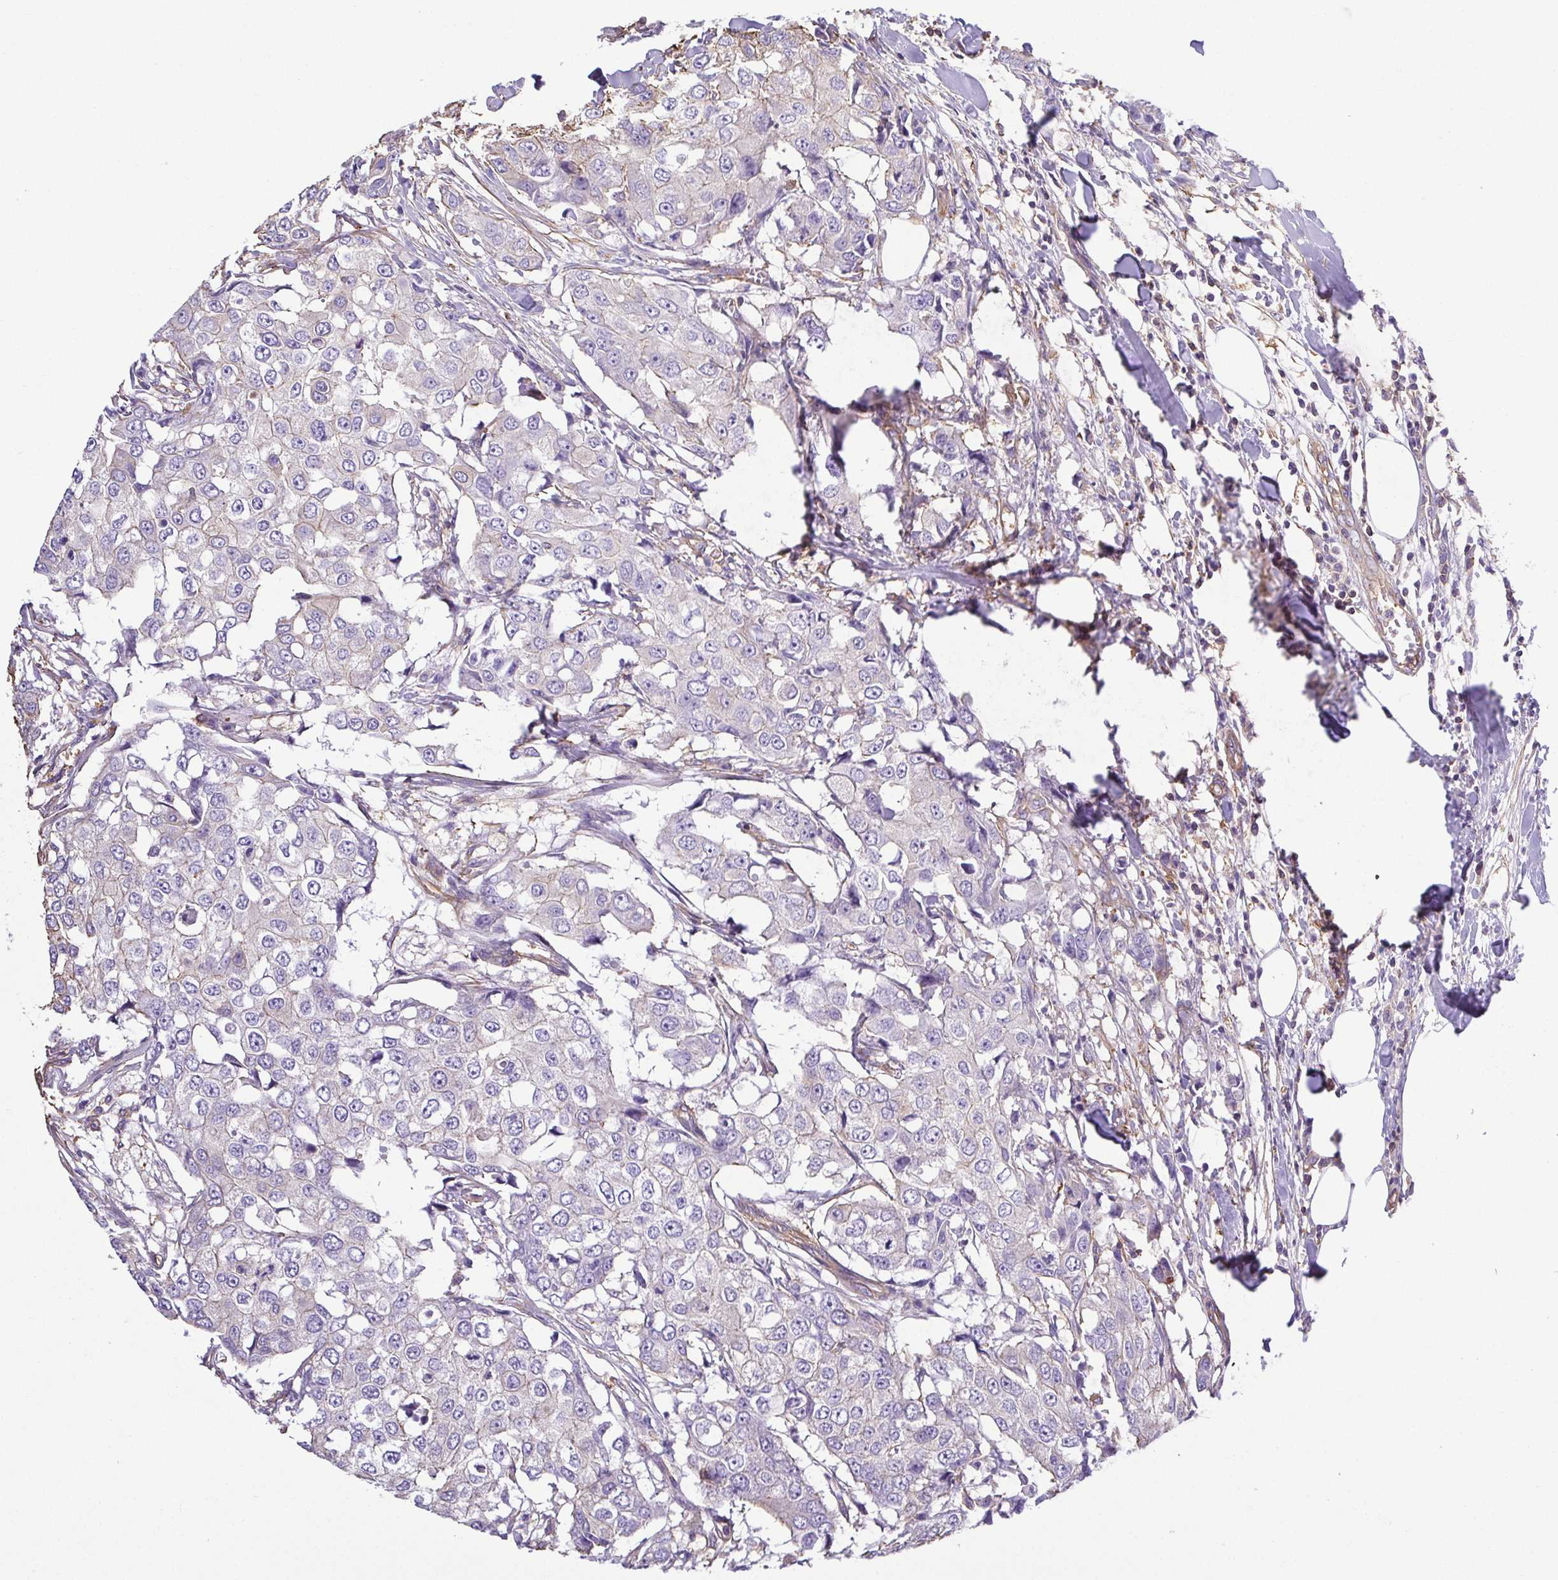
{"staining": {"intensity": "negative", "quantity": "none", "location": "none"}, "tissue": "breast cancer", "cell_type": "Tumor cells", "image_type": "cancer", "snomed": [{"axis": "morphology", "description": "Duct carcinoma"}, {"axis": "topography", "description": "Breast"}], "caption": "This is an immunohistochemistry image of human breast cancer. There is no staining in tumor cells.", "gene": "MYL6", "patient": {"sex": "female", "age": 27}}